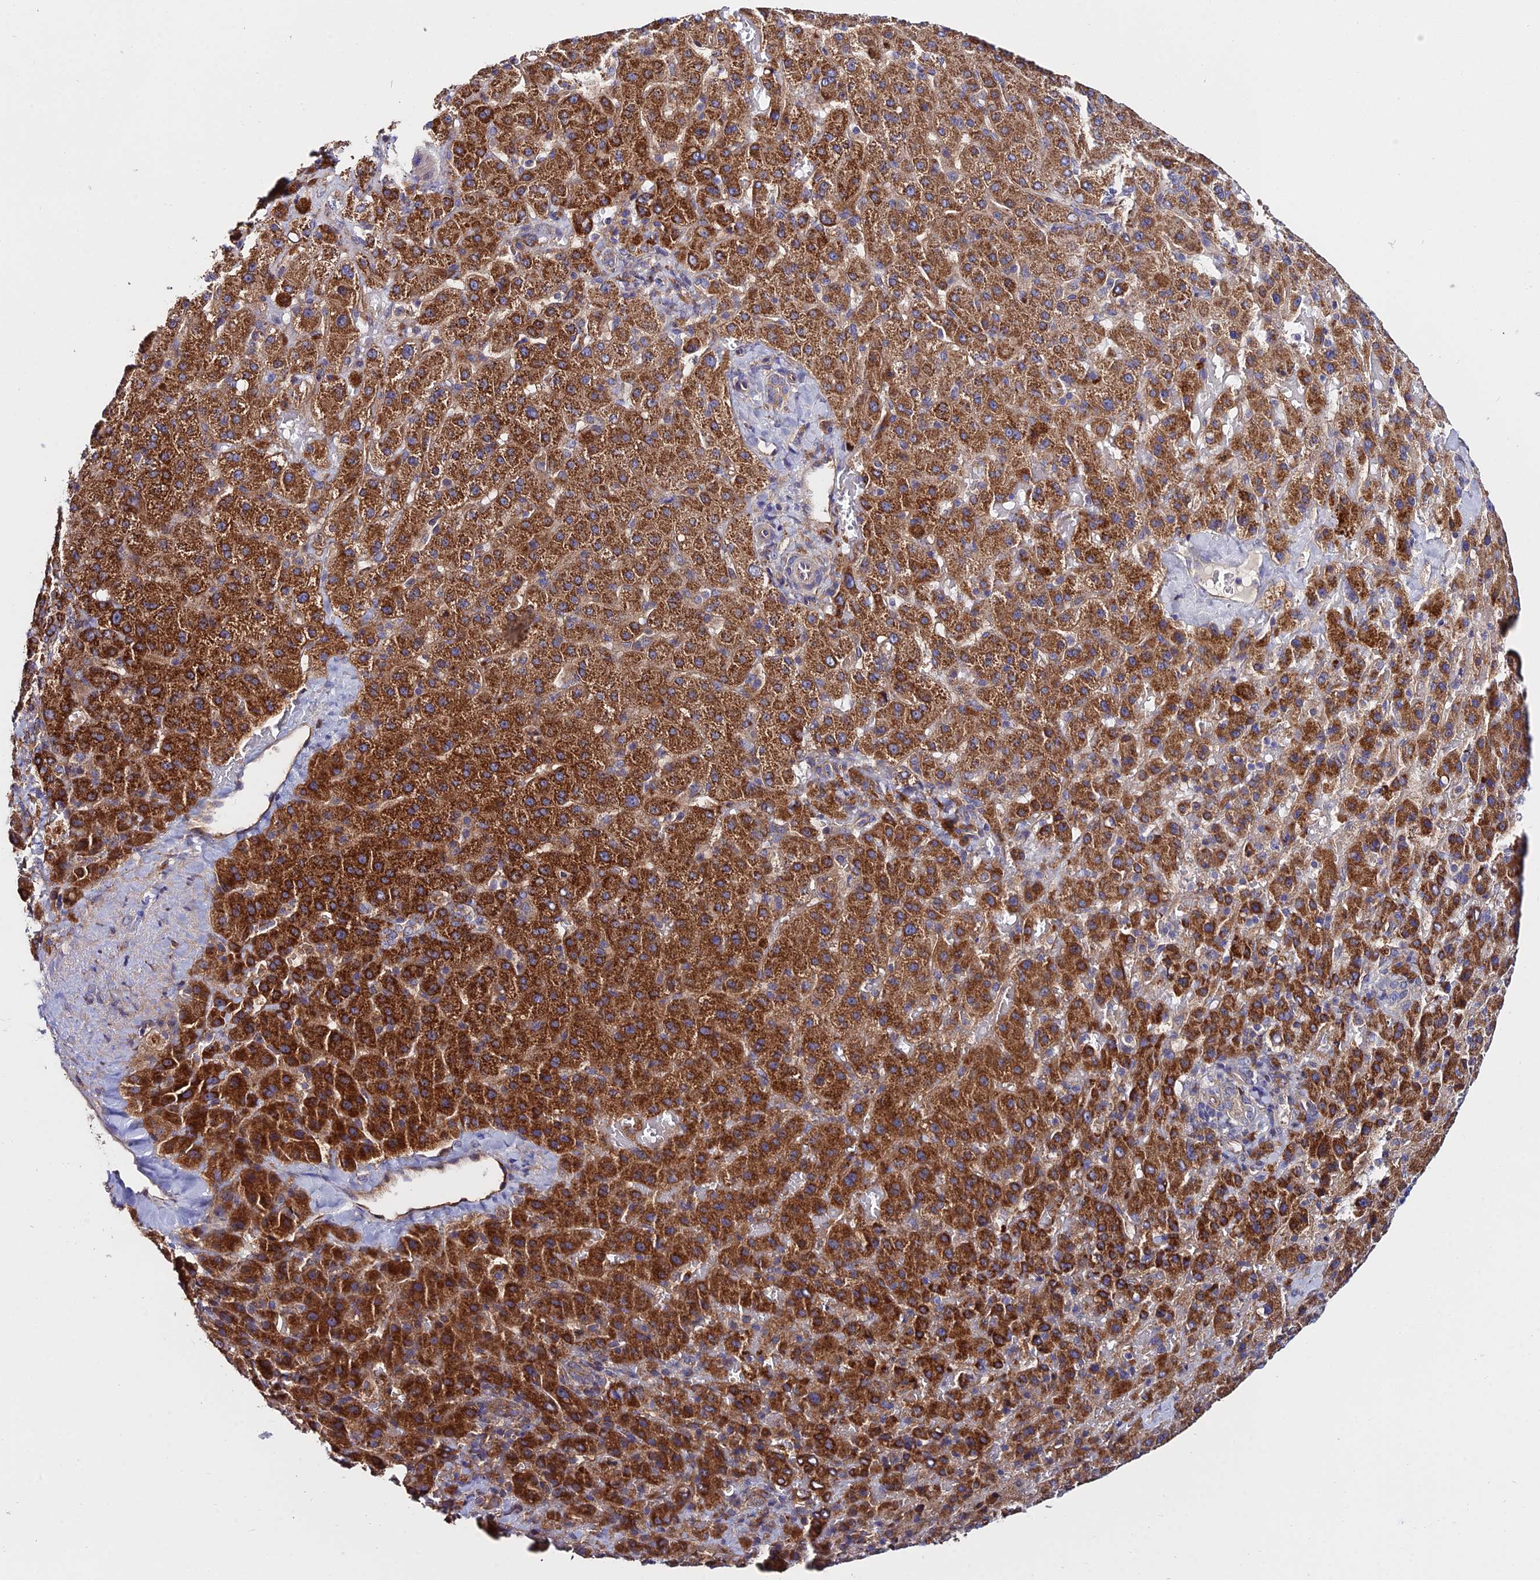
{"staining": {"intensity": "strong", "quantity": ">75%", "location": "cytoplasmic/membranous"}, "tissue": "liver cancer", "cell_type": "Tumor cells", "image_type": "cancer", "snomed": [{"axis": "morphology", "description": "Carcinoma, Hepatocellular, NOS"}, {"axis": "topography", "description": "Liver"}], "caption": "The immunohistochemical stain labels strong cytoplasmic/membranous expression in tumor cells of liver cancer tissue. (DAB IHC, brown staining for protein, blue staining for nuclei).", "gene": "CDC37L1", "patient": {"sex": "female", "age": 58}}